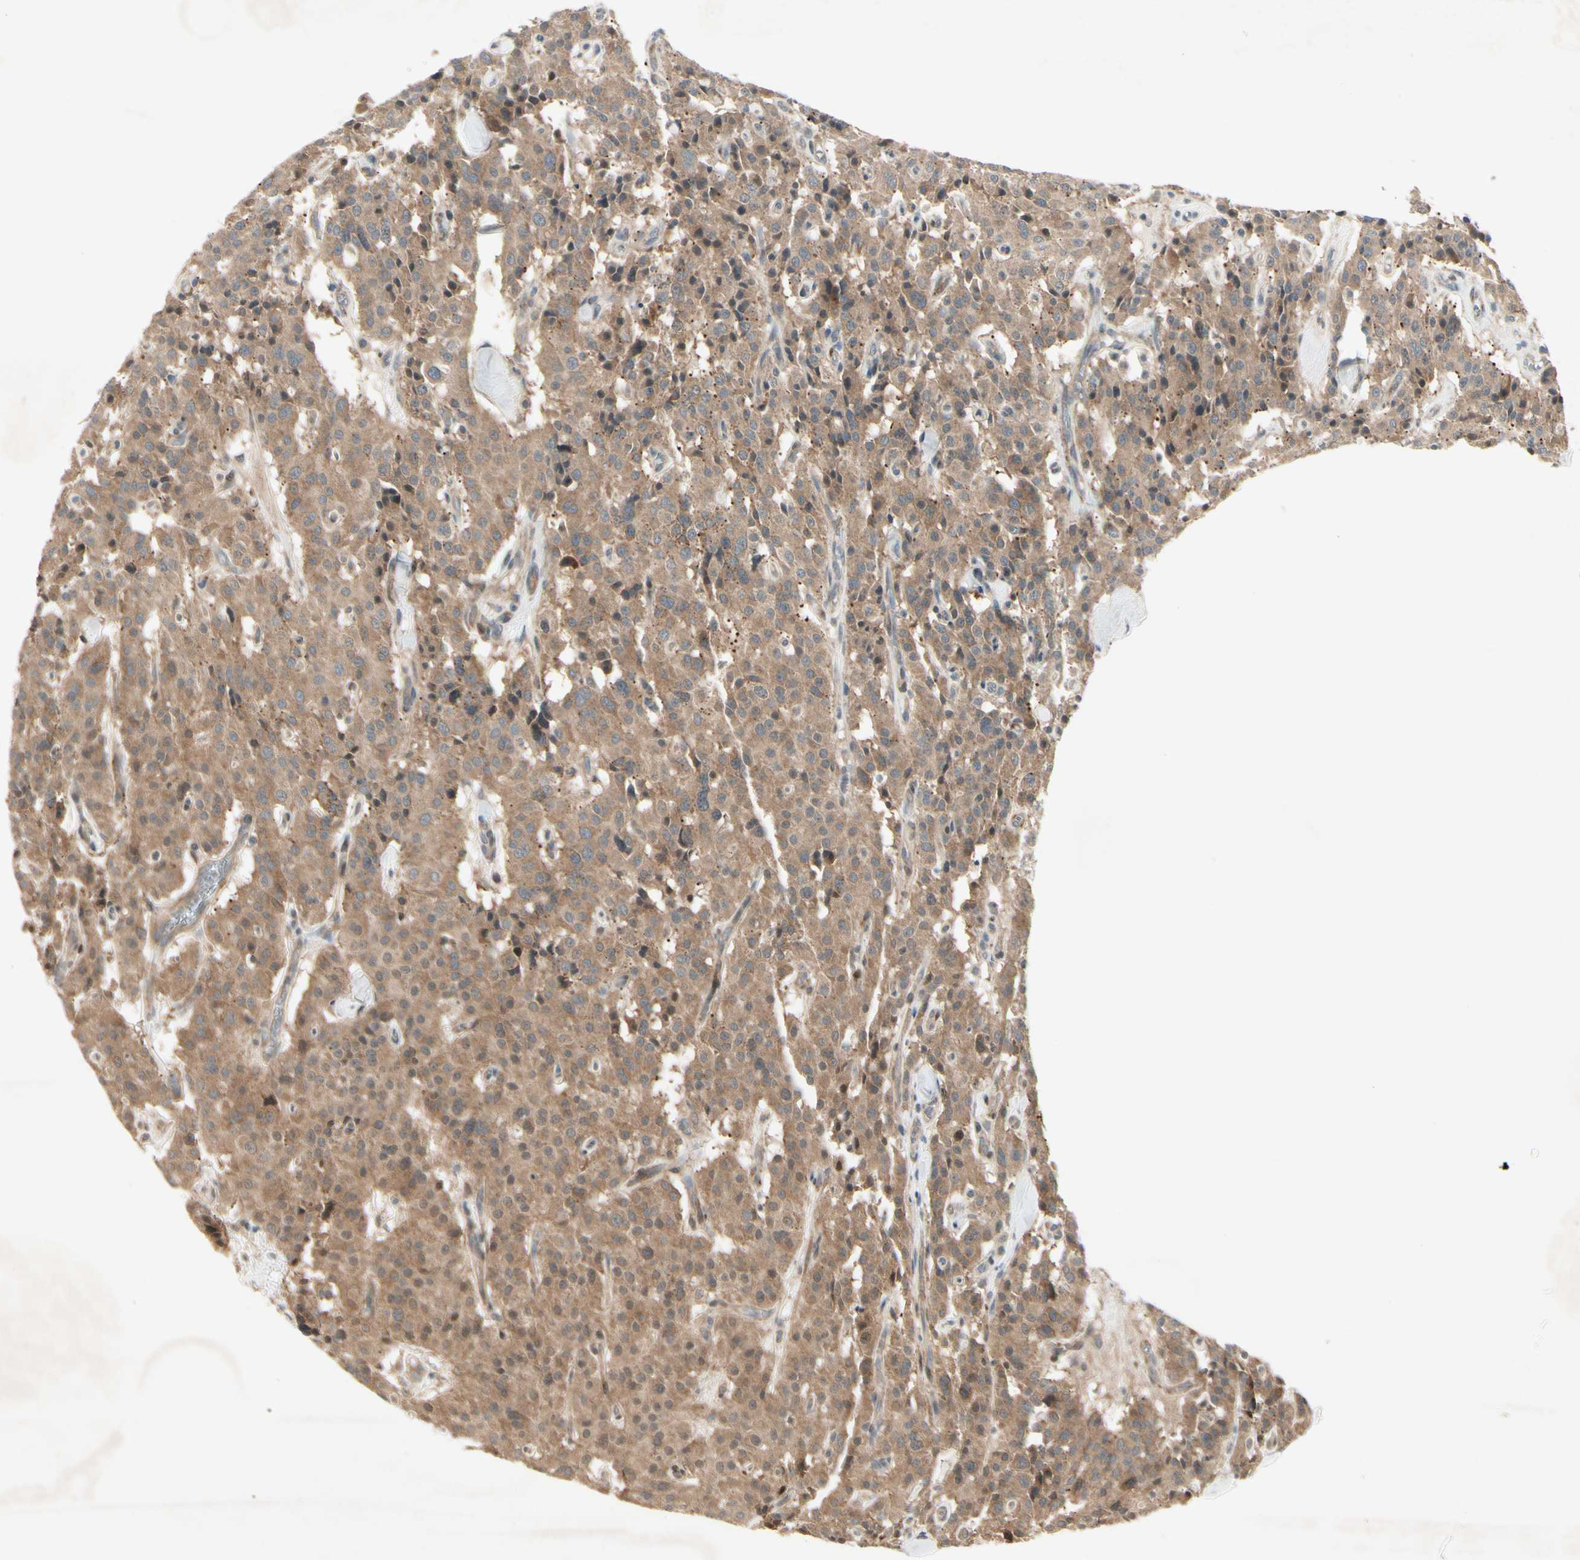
{"staining": {"intensity": "moderate", "quantity": ">75%", "location": "cytoplasmic/membranous"}, "tissue": "carcinoid", "cell_type": "Tumor cells", "image_type": "cancer", "snomed": [{"axis": "morphology", "description": "Carcinoid, malignant, NOS"}, {"axis": "topography", "description": "Lung"}], "caption": "Protein expression analysis of human malignant carcinoid reveals moderate cytoplasmic/membranous expression in about >75% of tumor cells.", "gene": "FHDC1", "patient": {"sex": "male", "age": 30}}